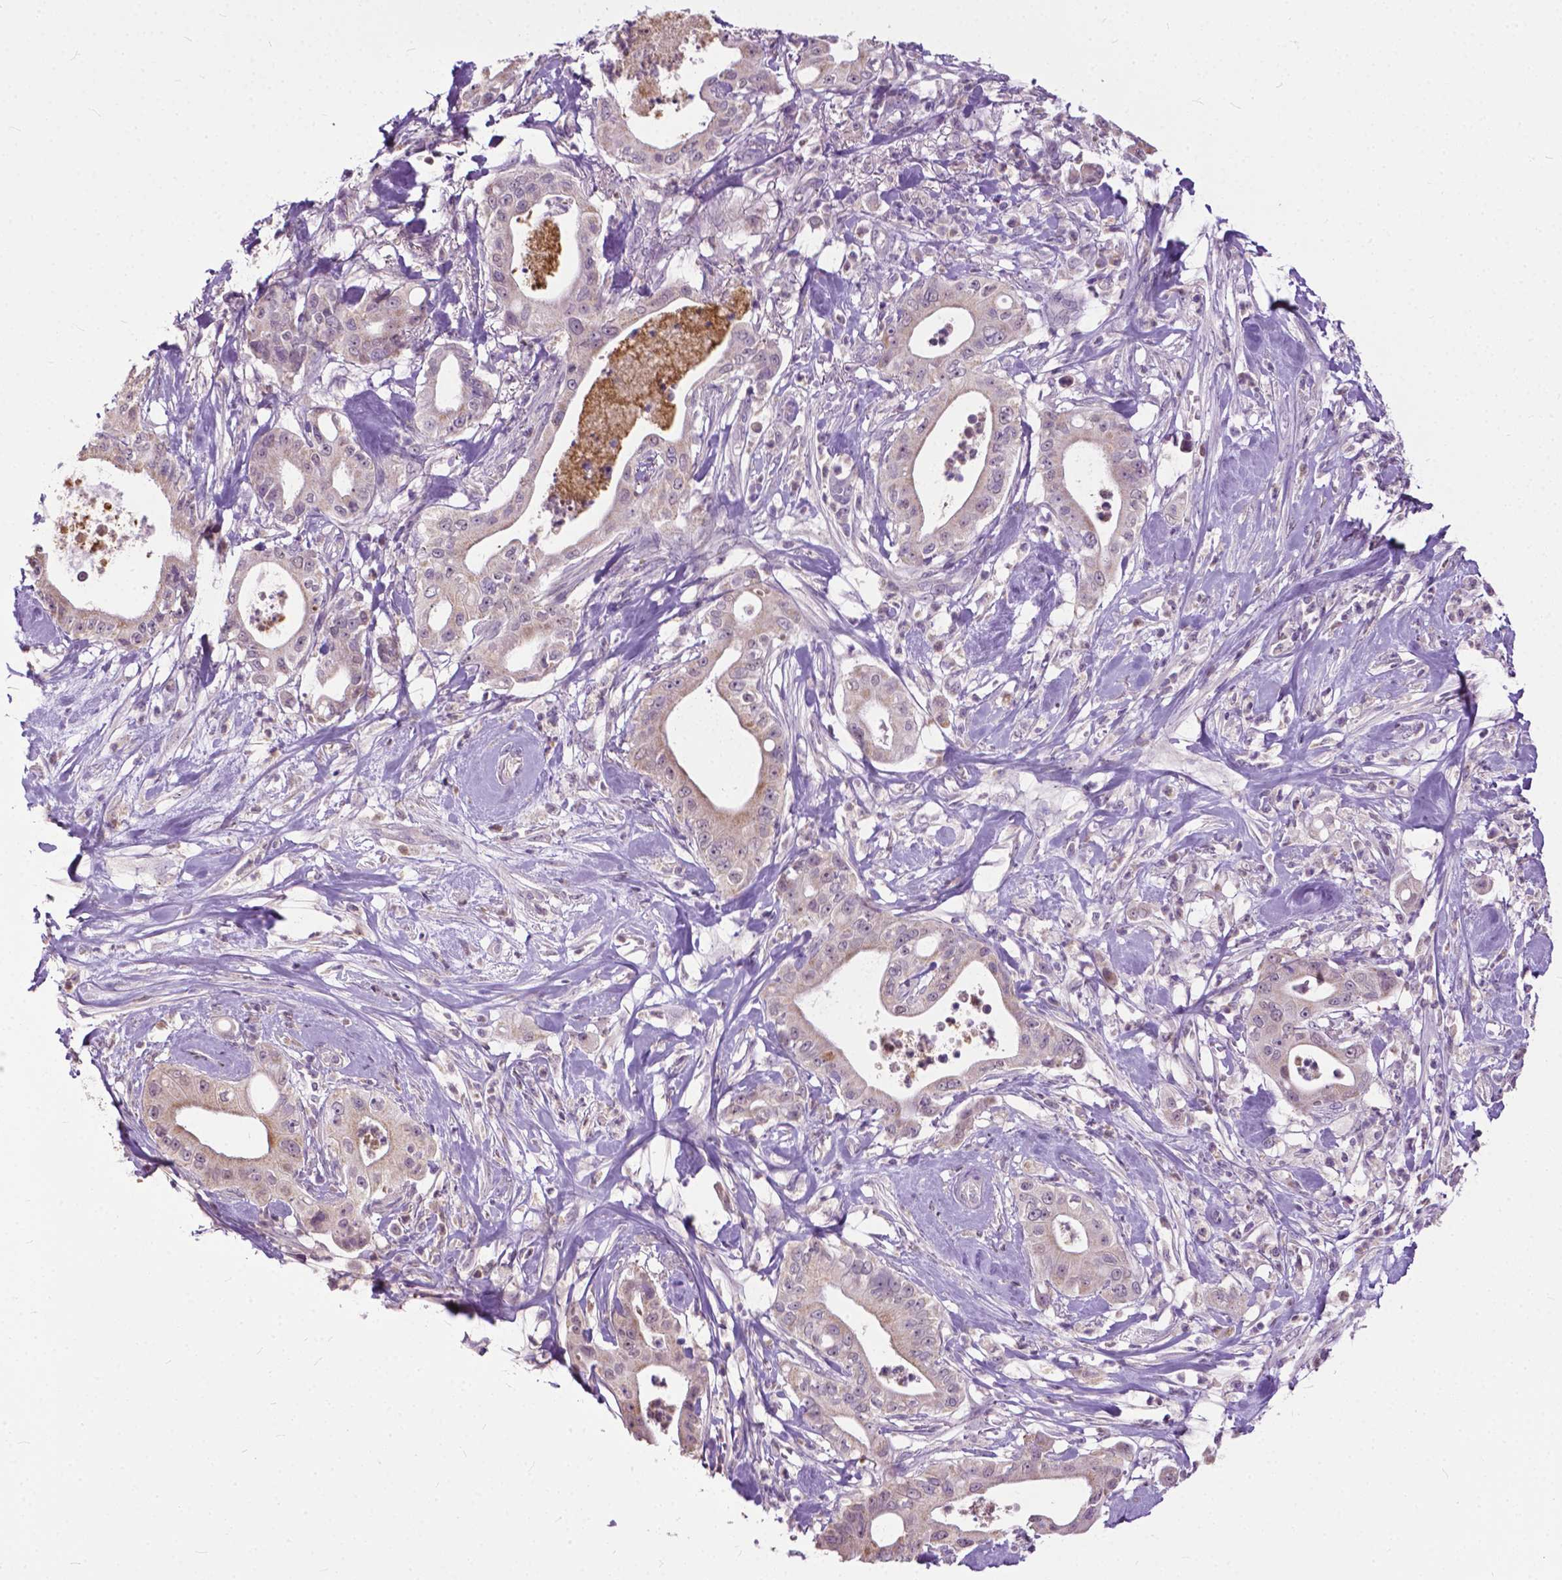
{"staining": {"intensity": "weak", "quantity": "25%-75%", "location": "cytoplasmic/membranous"}, "tissue": "pancreatic cancer", "cell_type": "Tumor cells", "image_type": "cancer", "snomed": [{"axis": "morphology", "description": "Adenocarcinoma, NOS"}, {"axis": "topography", "description": "Pancreas"}], "caption": "Tumor cells reveal low levels of weak cytoplasmic/membranous expression in about 25%-75% of cells in pancreatic cancer (adenocarcinoma).", "gene": "TTC9B", "patient": {"sex": "male", "age": 71}}